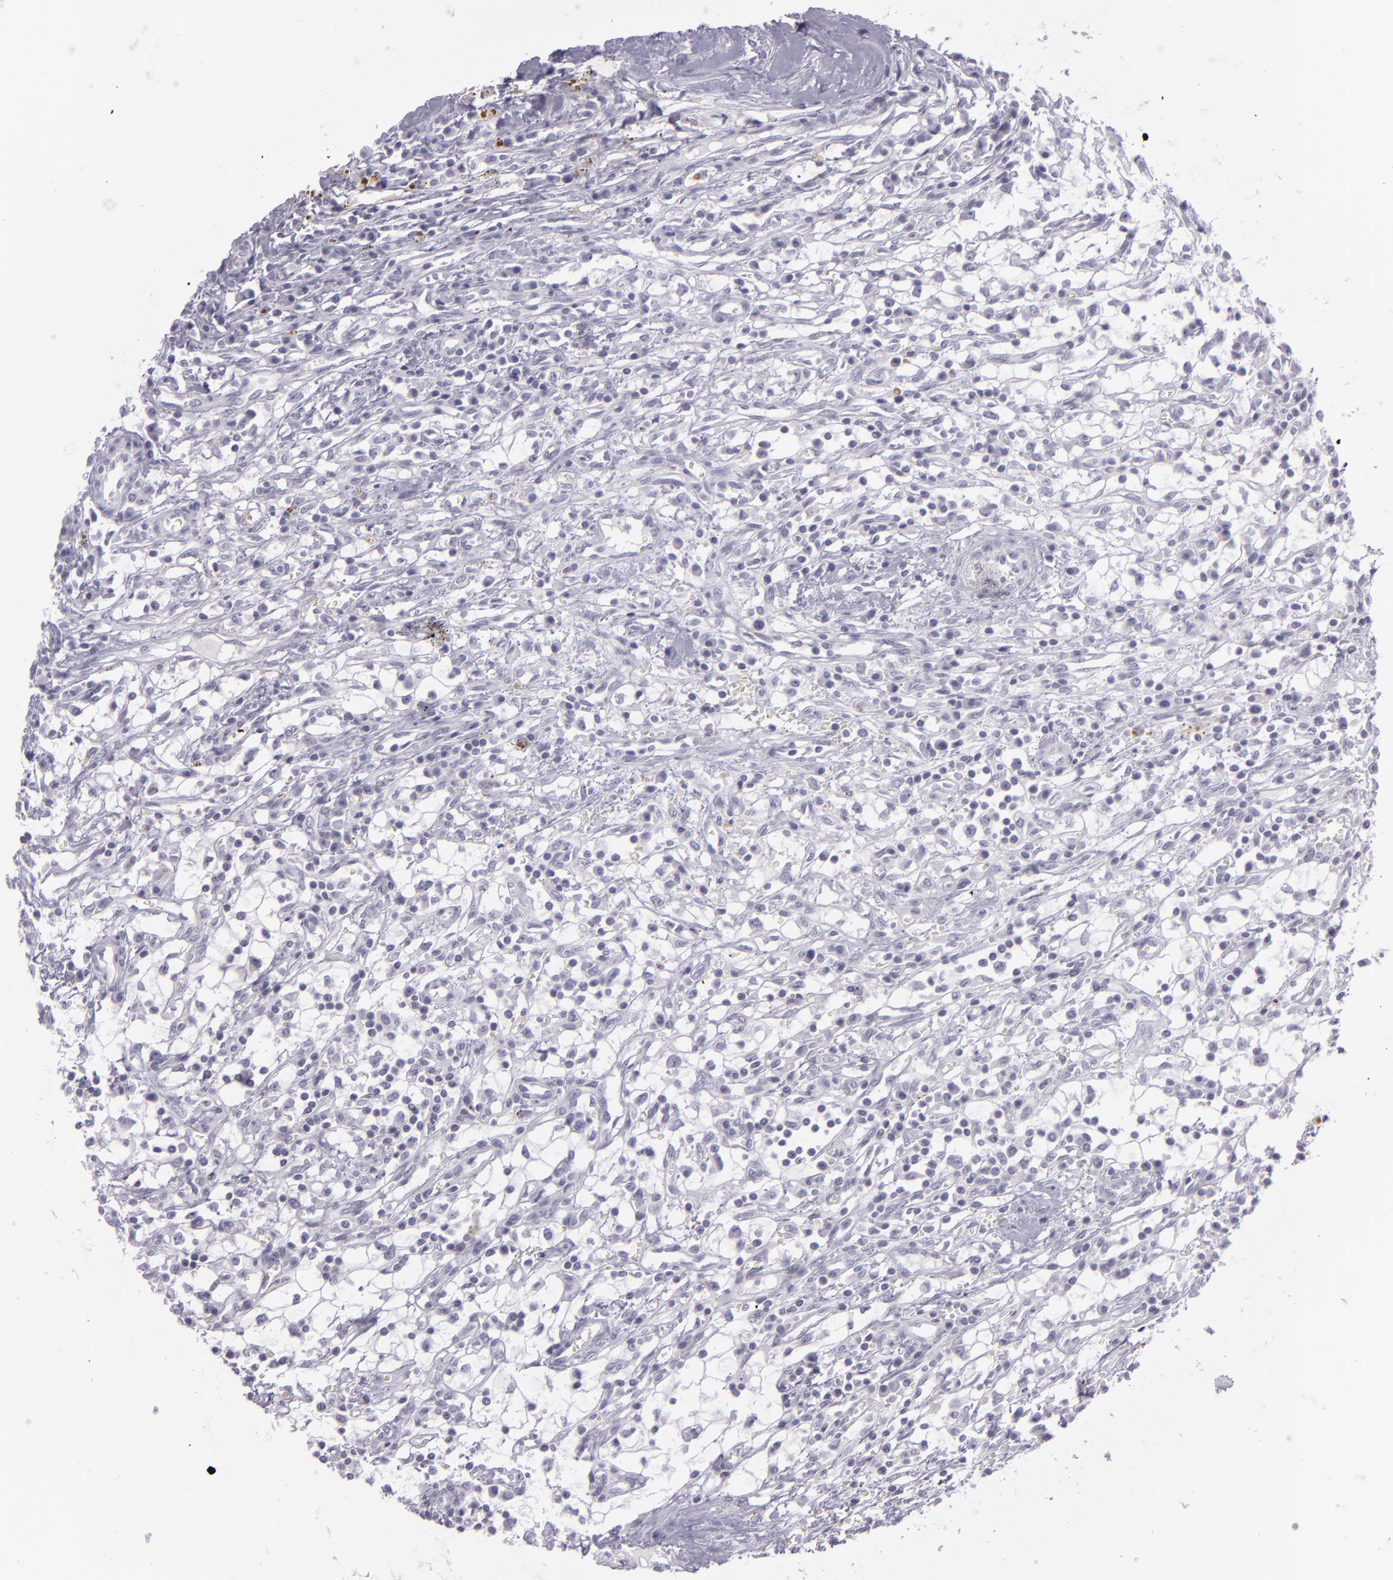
{"staining": {"intensity": "negative", "quantity": "none", "location": "none"}, "tissue": "renal cancer", "cell_type": "Tumor cells", "image_type": "cancer", "snomed": [{"axis": "morphology", "description": "Adenocarcinoma, NOS"}, {"axis": "topography", "description": "Kidney"}], "caption": "High magnification brightfield microscopy of renal cancer stained with DAB (3,3'-diaminobenzidine) (brown) and counterstained with hematoxylin (blue): tumor cells show no significant expression.", "gene": "MCM3", "patient": {"sex": "male", "age": 82}}